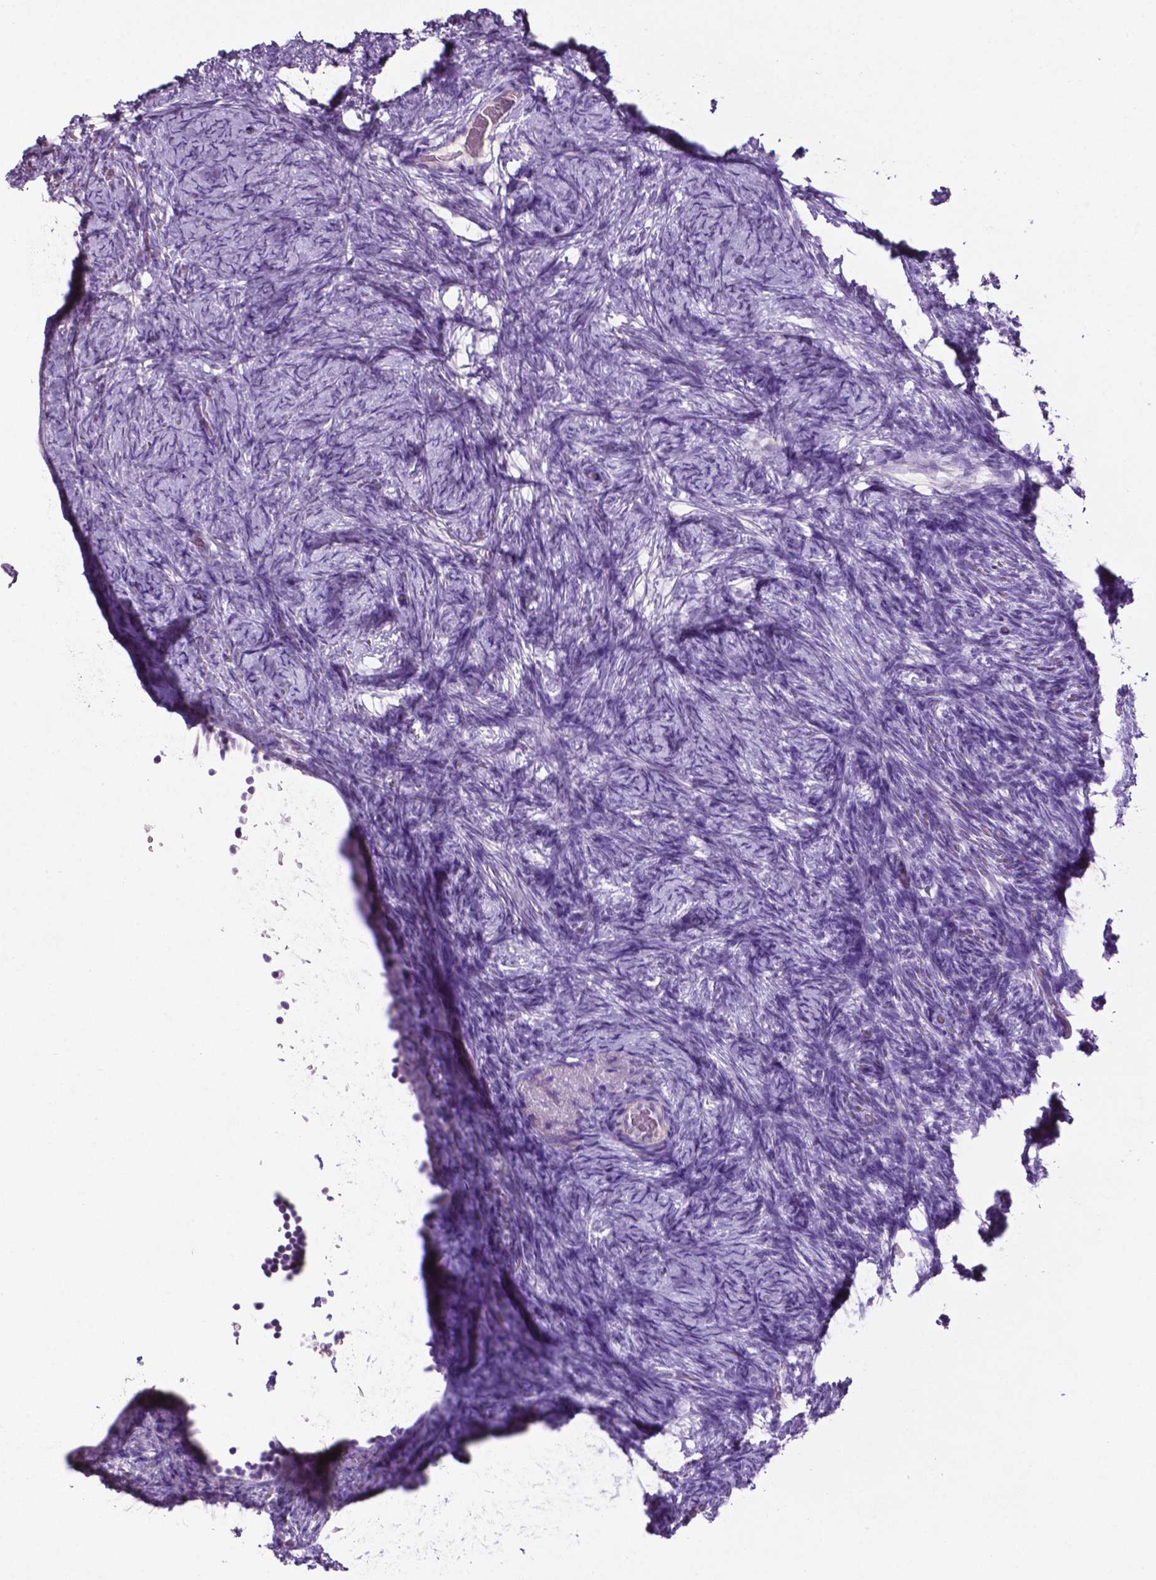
{"staining": {"intensity": "negative", "quantity": "none", "location": "none"}, "tissue": "ovary", "cell_type": "Ovarian stroma cells", "image_type": "normal", "snomed": [{"axis": "morphology", "description": "Normal tissue, NOS"}, {"axis": "topography", "description": "Ovary"}], "caption": "High magnification brightfield microscopy of benign ovary stained with DAB (3,3'-diaminobenzidine) (brown) and counterstained with hematoxylin (blue): ovarian stroma cells show no significant expression.", "gene": "PHGR1", "patient": {"sex": "female", "age": 34}}